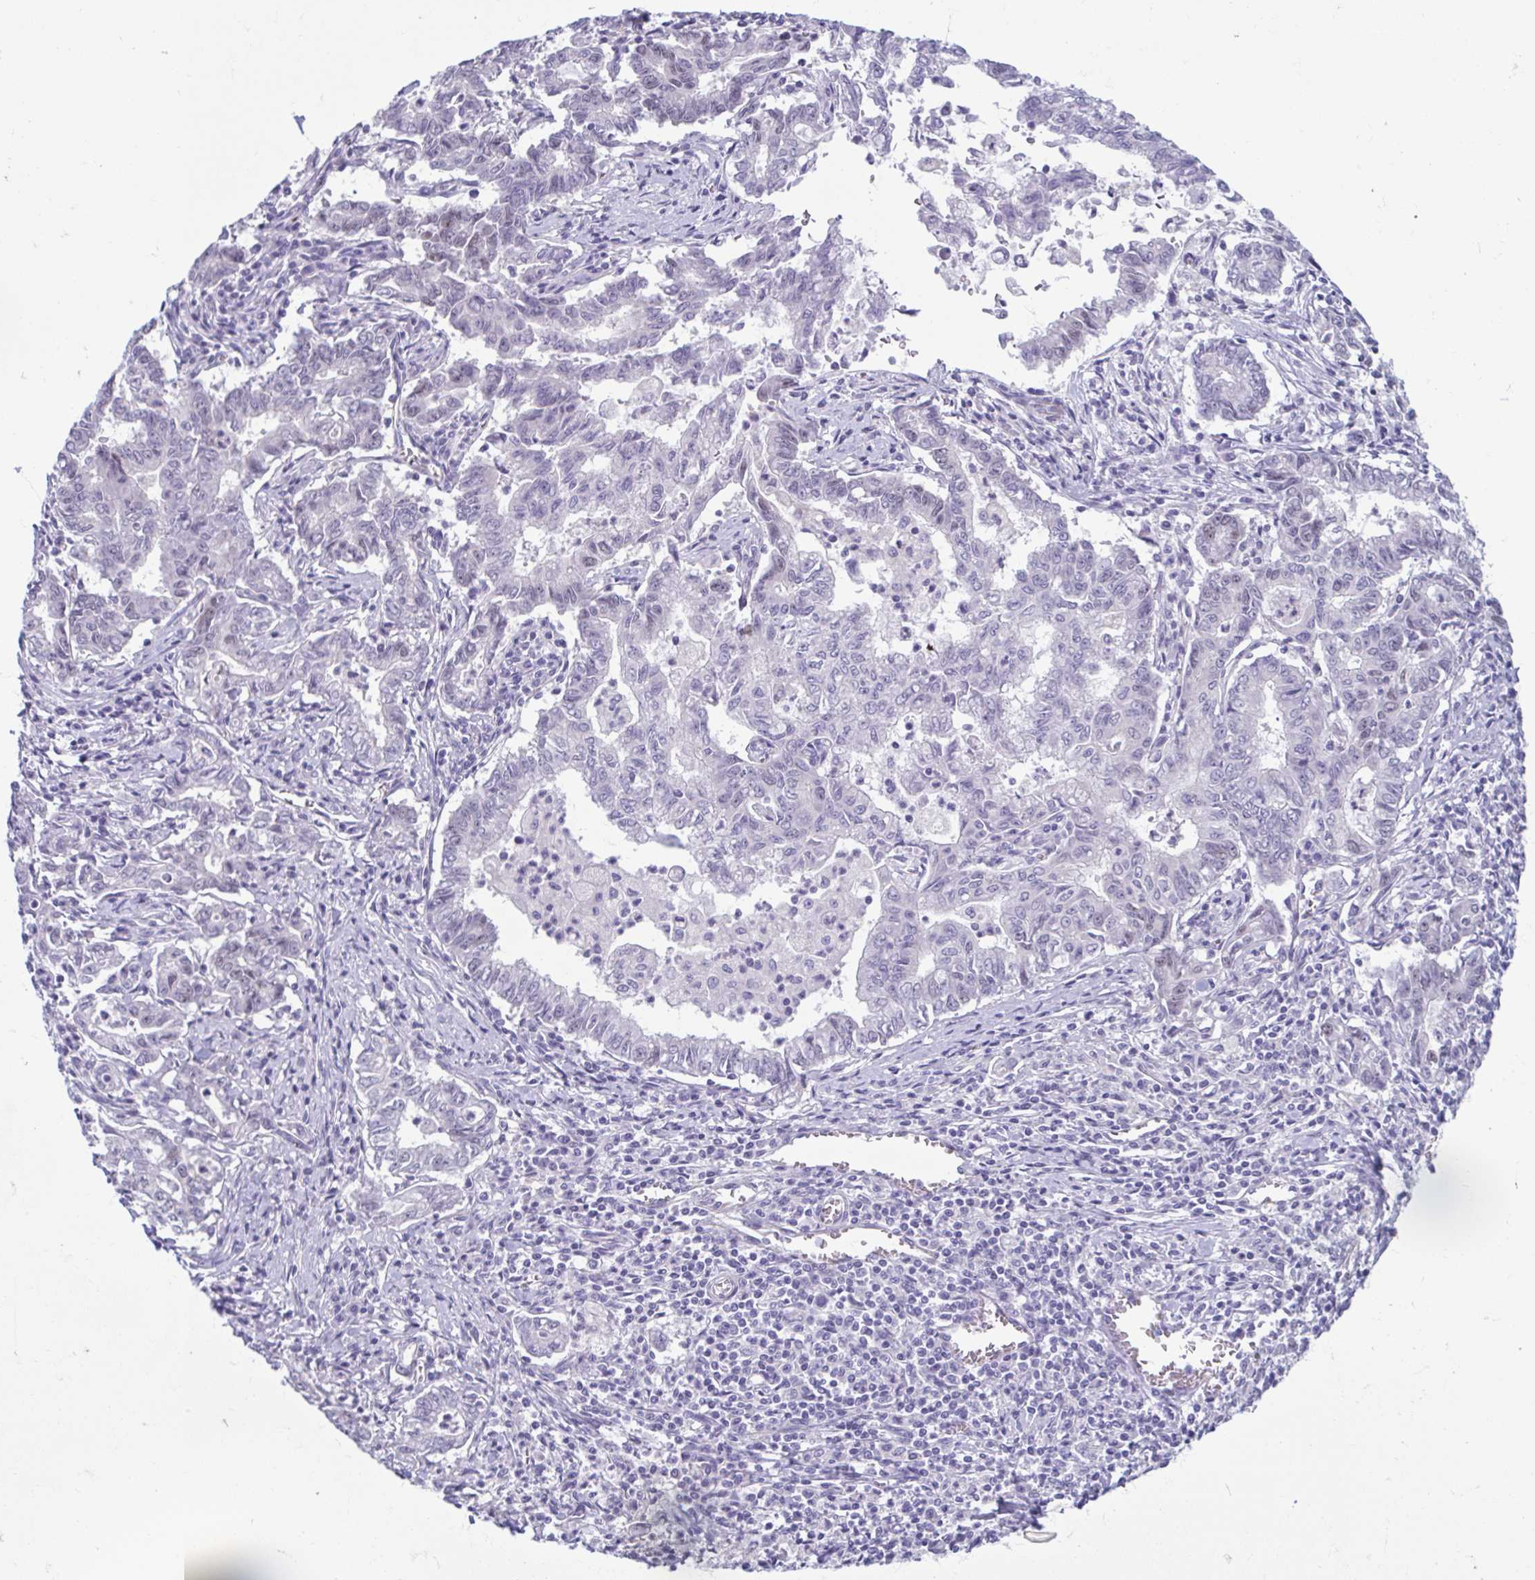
{"staining": {"intensity": "negative", "quantity": "none", "location": "none"}, "tissue": "stomach cancer", "cell_type": "Tumor cells", "image_type": "cancer", "snomed": [{"axis": "morphology", "description": "Adenocarcinoma, NOS"}, {"axis": "topography", "description": "Stomach, upper"}], "caption": "Protein analysis of stomach cancer (adenocarcinoma) displays no significant staining in tumor cells.", "gene": "MORC4", "patient": {"sex": "female", "age": 79}}